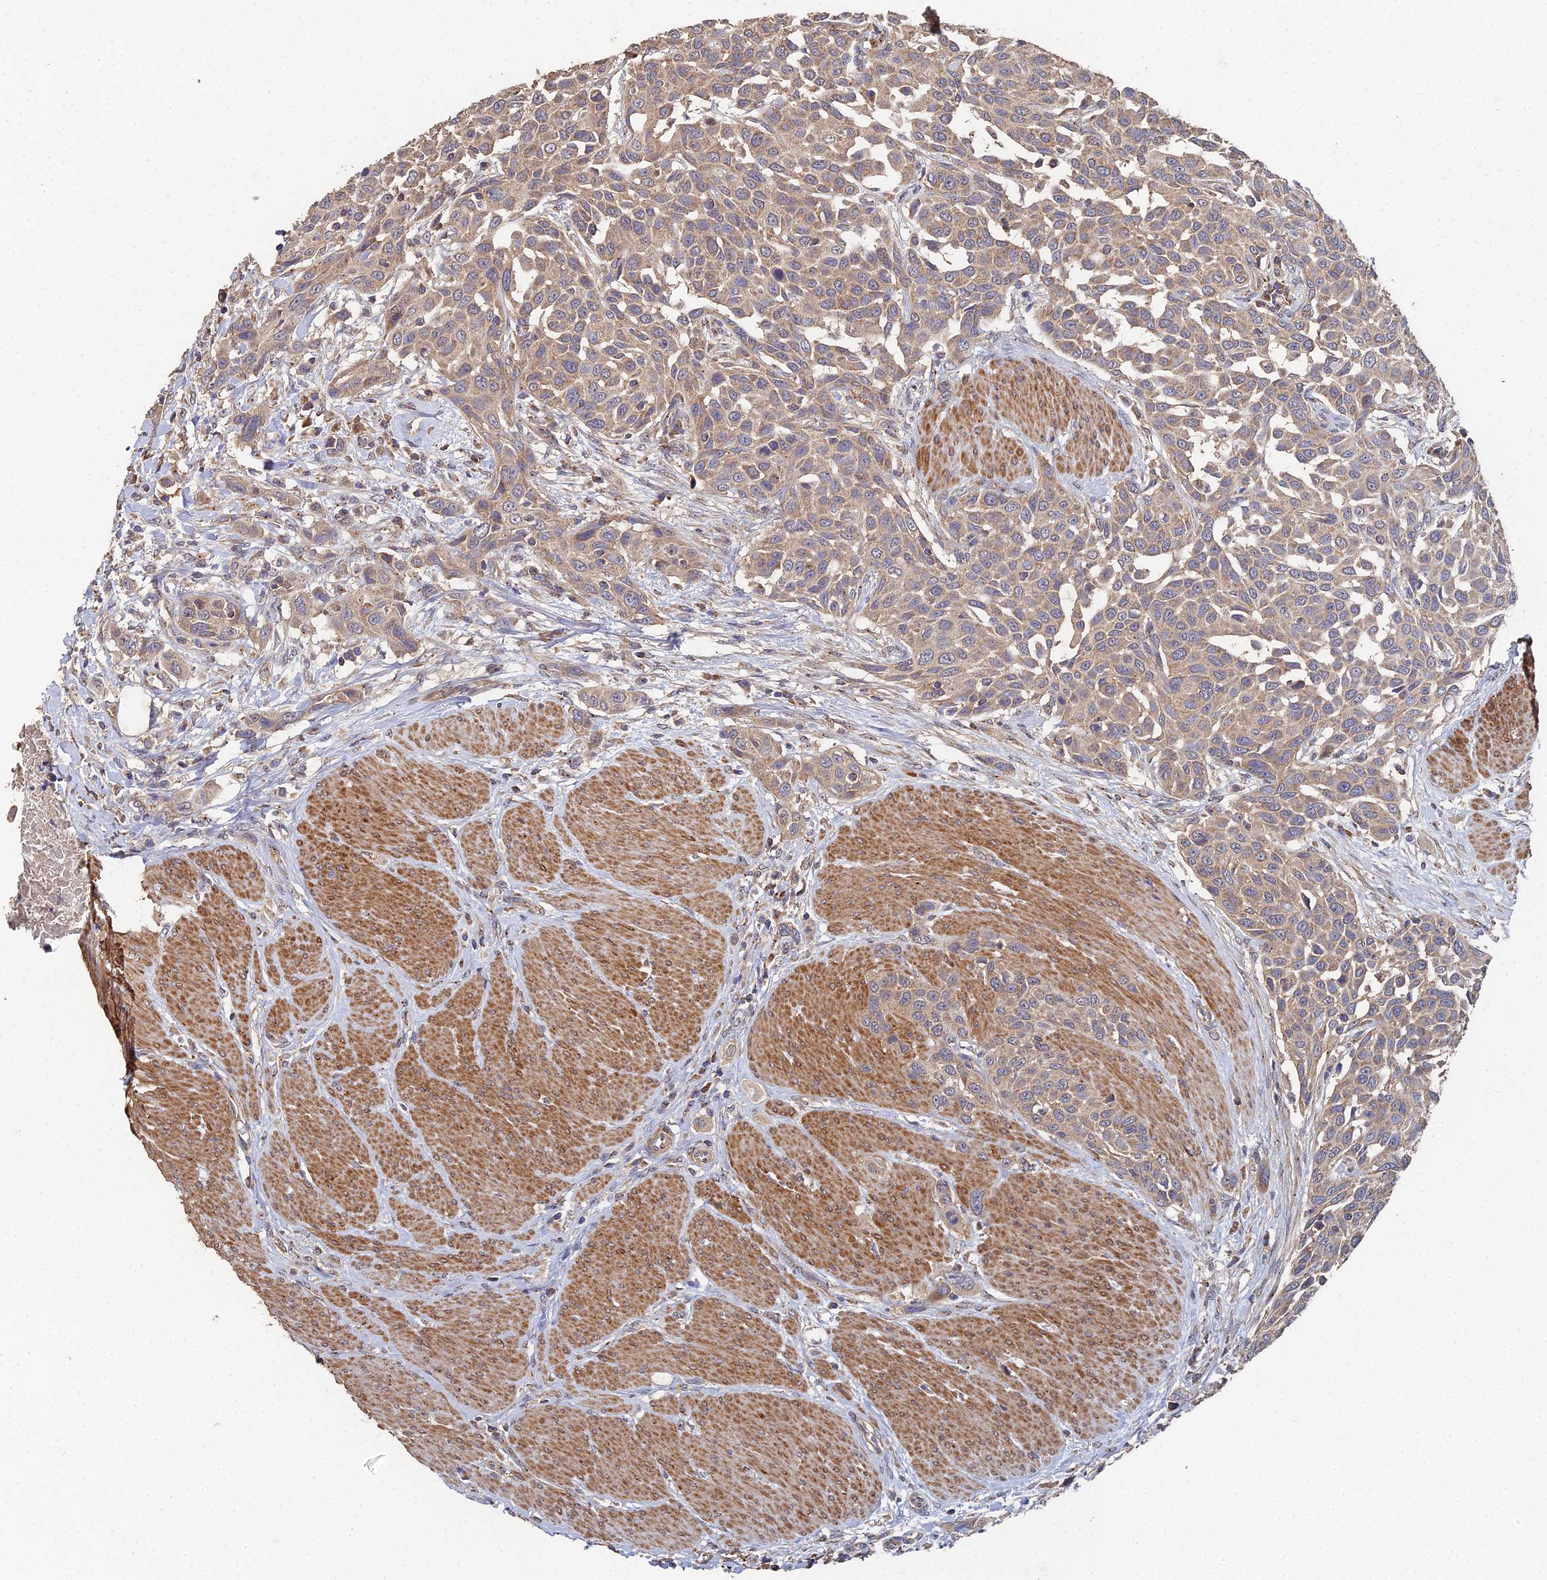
{"staining": {"intensity": "weak", "quantity": ">75%", "location": "cytoplasmic/membranous"}, "tissue": "urothelial cancer", "cell_type": "Tumor cells", "image_type": "cancer", "snomed": [{"axis": "morphology", "description": "Urothelial carcinoma, High grade"}, {"axis": "topography", "description": "Urinary bladder"}], "caption": "Urothelial carcinoma (high-grade) stained with immunohistochemistry (IHC) reveals weak cytoplasmic/membranous staining in about >75% of tumor cells.", "gene": "SPANXN4", "patient": {"sex": "male", "age": 50}}